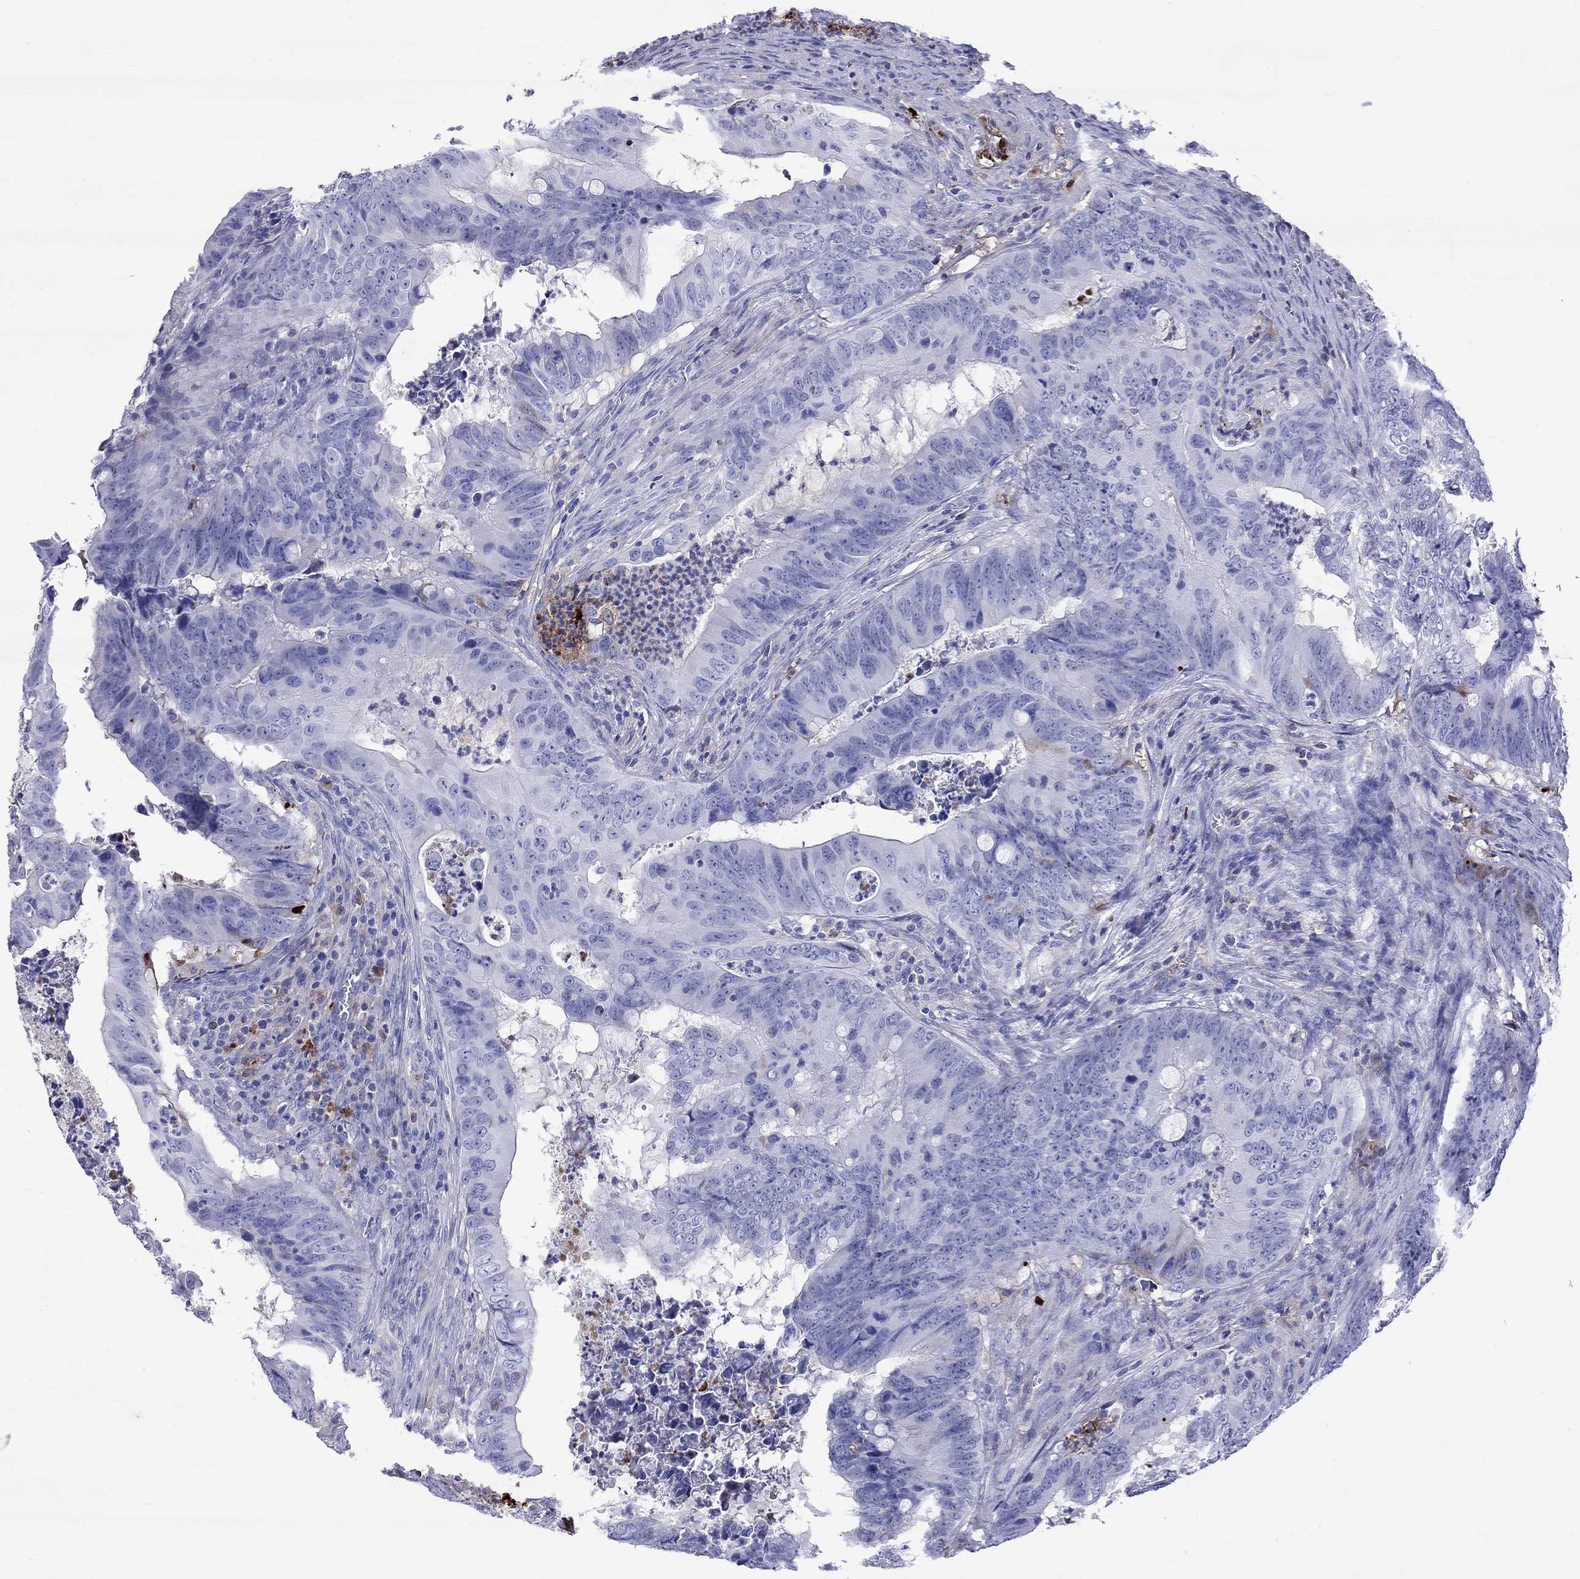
{"staining": {"intensity": "negative", "quantity": "none", "location": "none"}, "tissue": "colorectal cancer", "cell_type": "Tumor cells", "image_type": "cancer", "snomed": [{"axis": "morphology", "description": "Adenocarcinoma, NOS"}, {"axis": "topography", "description": "Colon"}], "caption": "Protein analysis of colorectal cancer demonstrates no significant positivity in tumor cells.", "gene": "SERPINA3", "patient": {"sex": "female", "age": 82}}